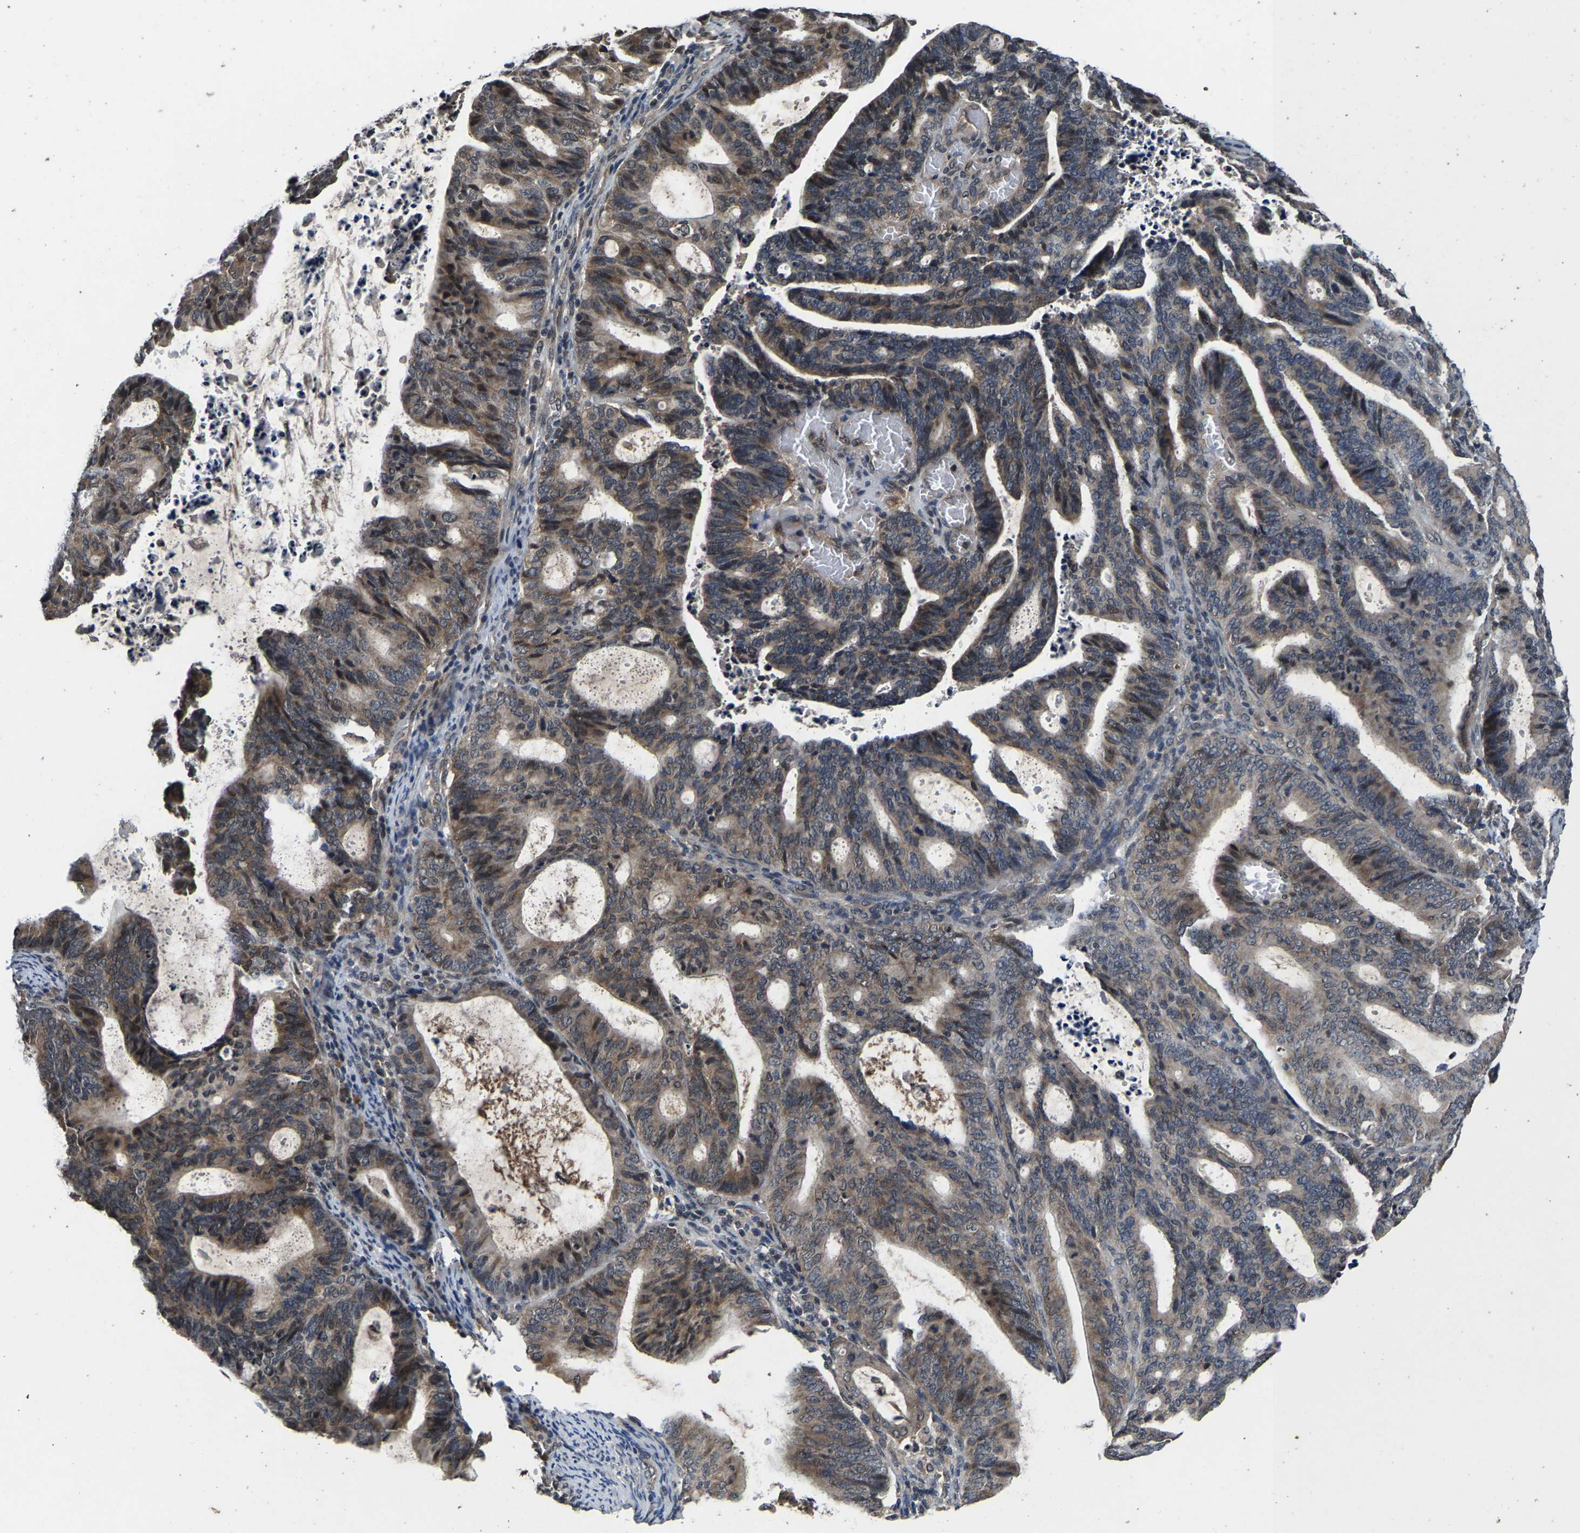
{"staining": {"intensity": "weak", "quantity": "25%-75%", "location": "cytoplasmic/membranous,nuclear"}, "tissue": "endometrial cancer", "cell_type": "Tumor cells", "image_type": "cancer", "snomed": [{"axis": "morphology", "description": "Adenocarcinoma, NOS"}, {"axis": "topography", "description": "Uterus"}], "caption": "DAB (3,3'-diaminobenzidine) immunohistochemical staining of endometrial cancer displays weak cytoplasmic/membranous and nuclear protein staining in about 25%-75% of tumor cells.", "gene": "HUWE1", "patient": {"sex": "female", "age": 83}}